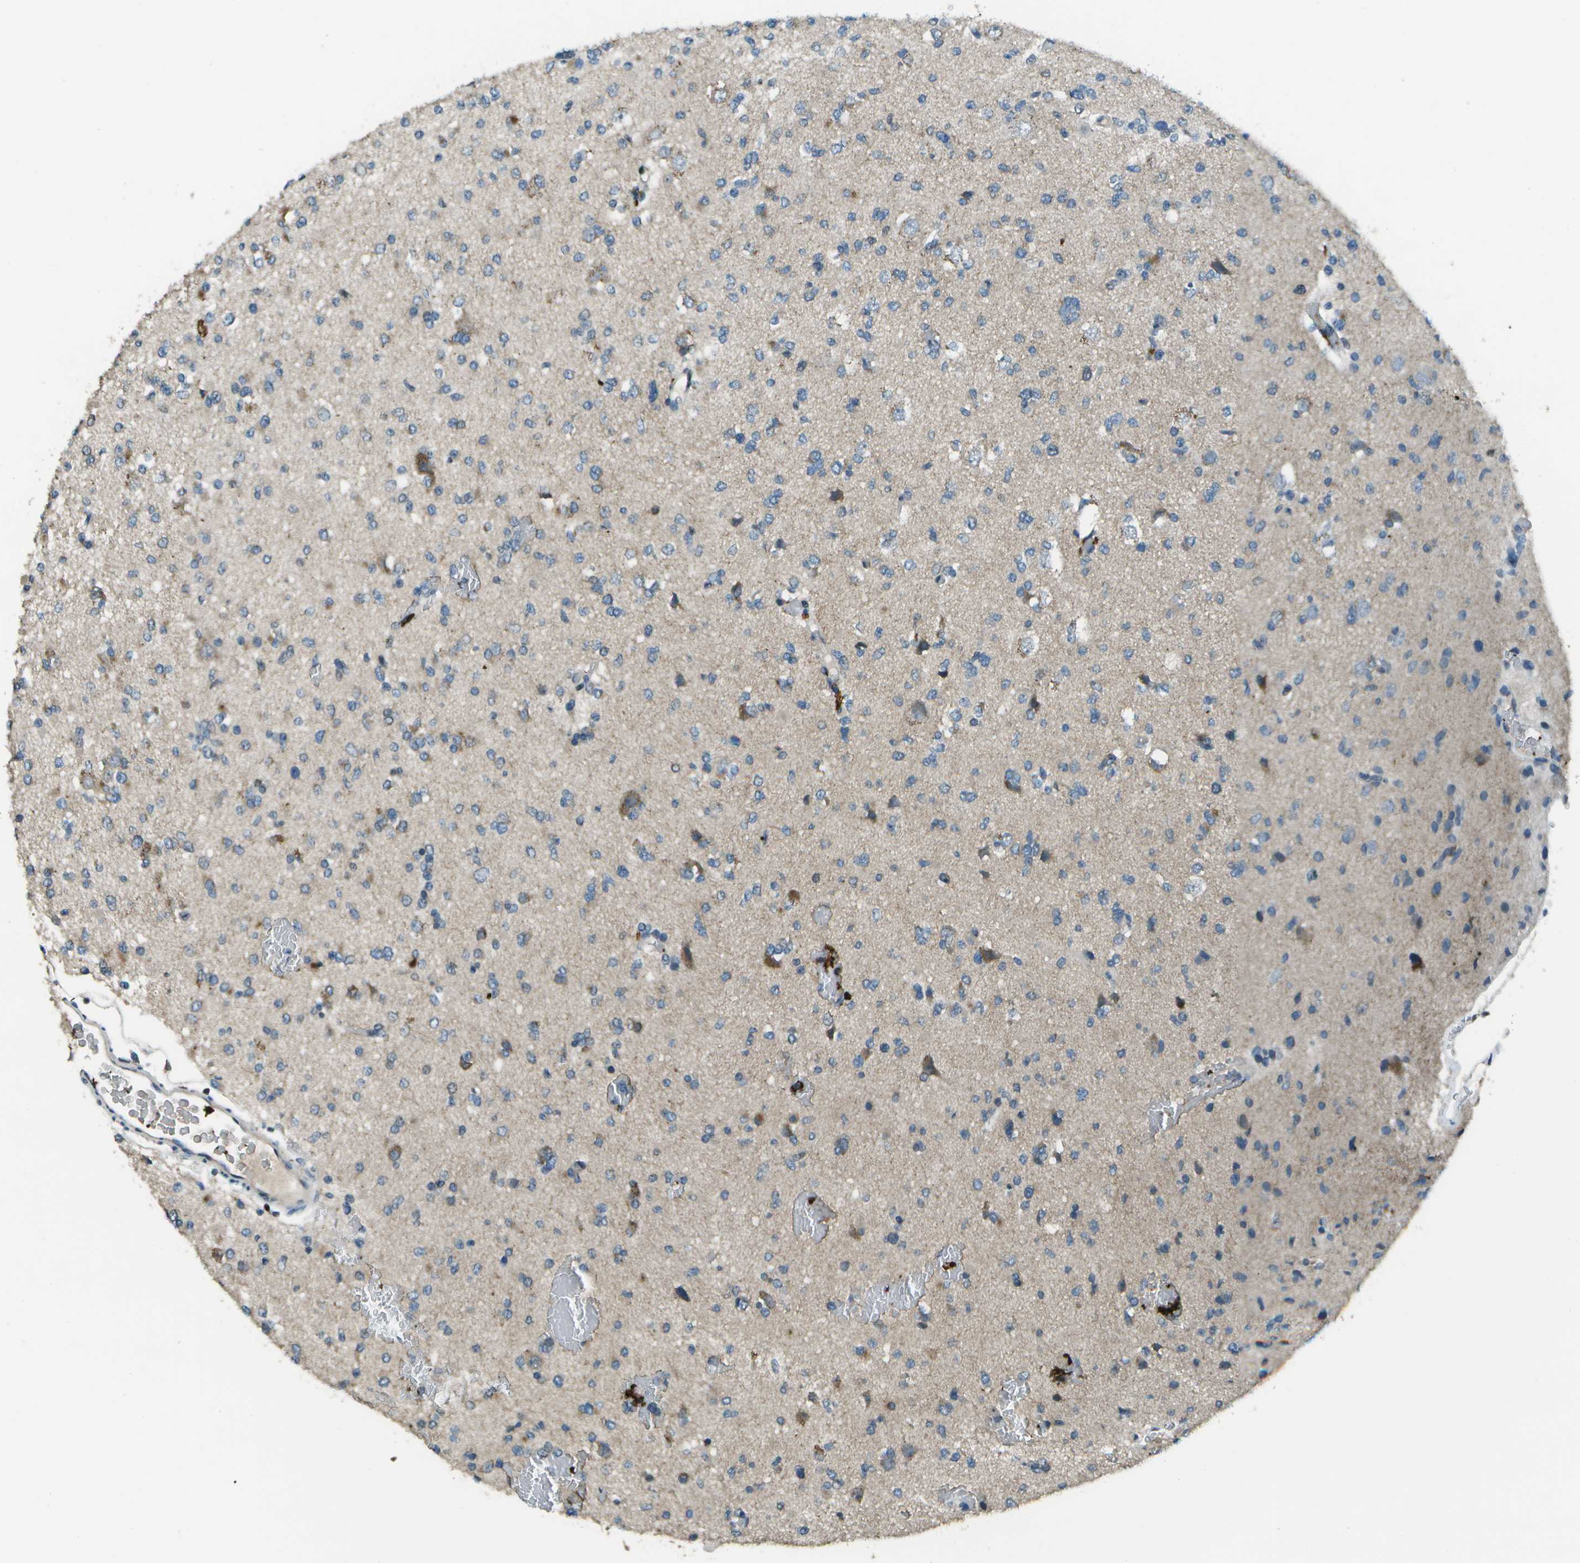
{"staining": {"intensity": "negative", "quantity": "none", "location": "none"}, "tissue": "glioma", "cell_type": "Tumor cells", "image_type": "cancer", "snomed": [{"axis": "morphology", "description": "Glioma, malignant, Low grade"}, {"axis": "topography", "description": "Brain"}], "caption": "IHC of malignant glioma (low-grade) shows no staining in tumor cells.", "gene": "PDLIM1", "patient": {"sex": "female", "age": 22}}